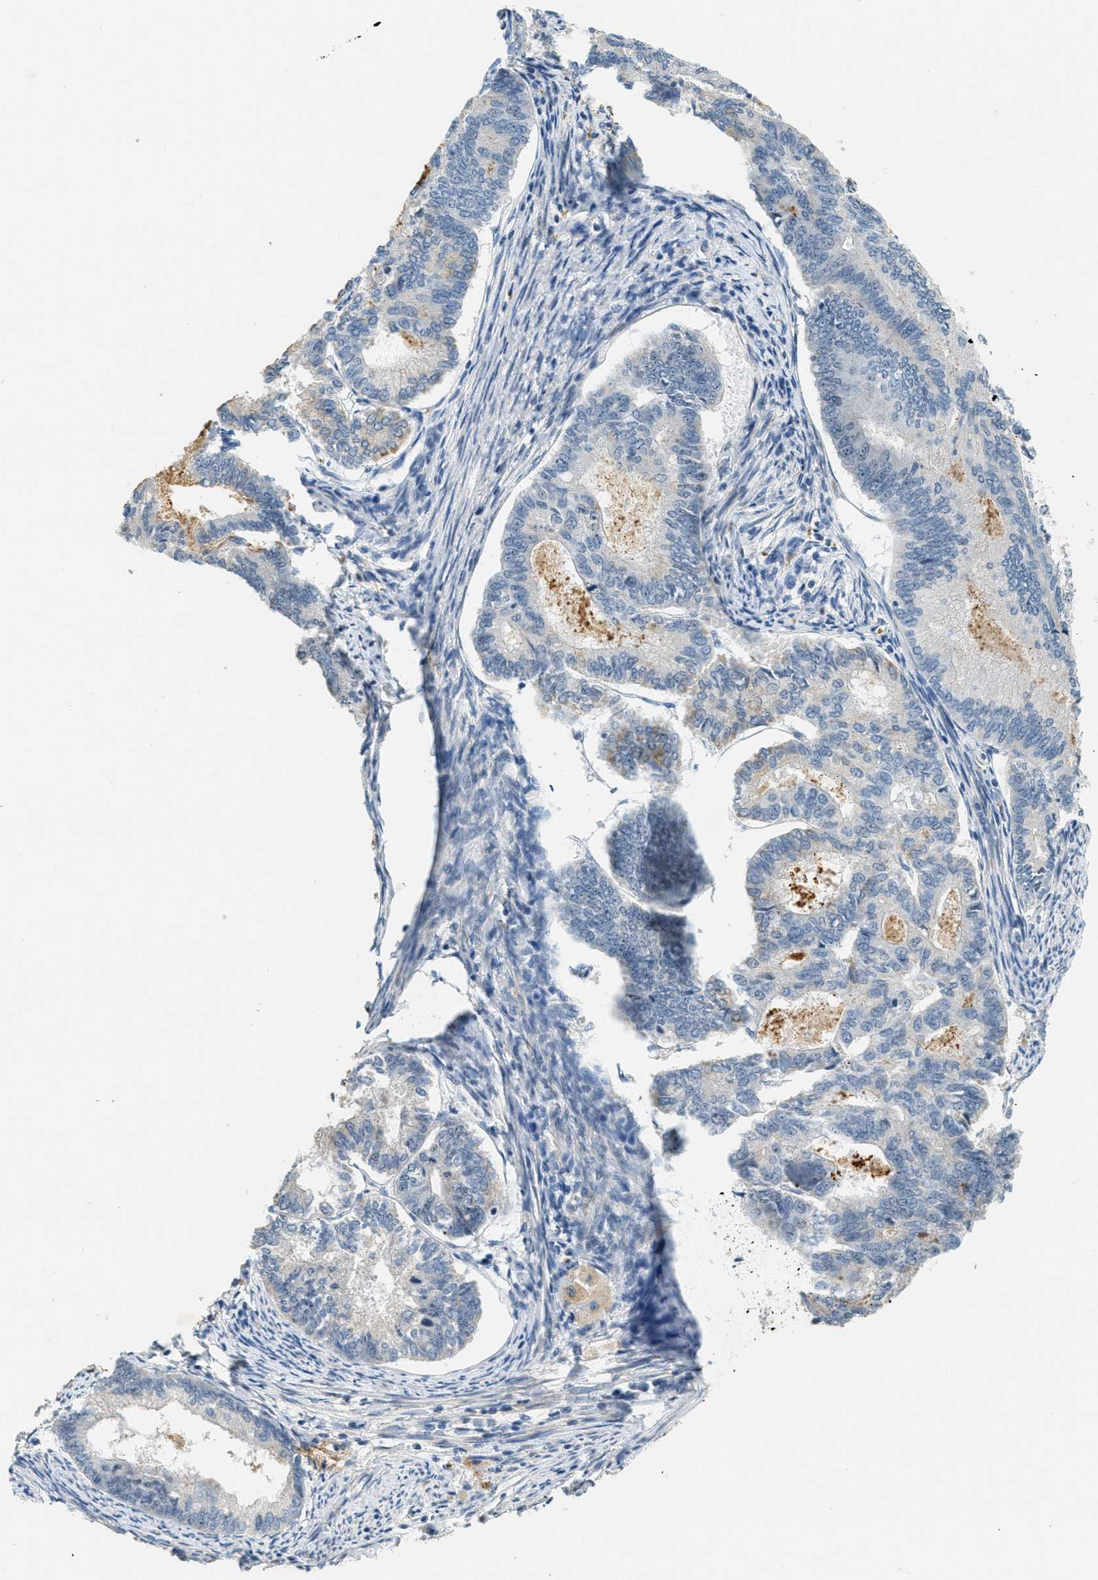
{"staining": {"intensity": "weak", "quantity": "<25%", "location": "nuclear"}, "tissue": "endometrial cancer", "cell_type": "Tumor cells", "image_type": "cancer", "snomed": [{"axis": "morphology", "description": "Adenocarcinoma, NOS"}, {"axis": "topography", "description": "Endometrium"}], "caption": "Endometrial cancer (adenocarcinoma) was stained to show a protein in brown. There is no significant staining in tumor cells.", "gene": "DDX47", "patient": {"sex": "female", "age": 86}}